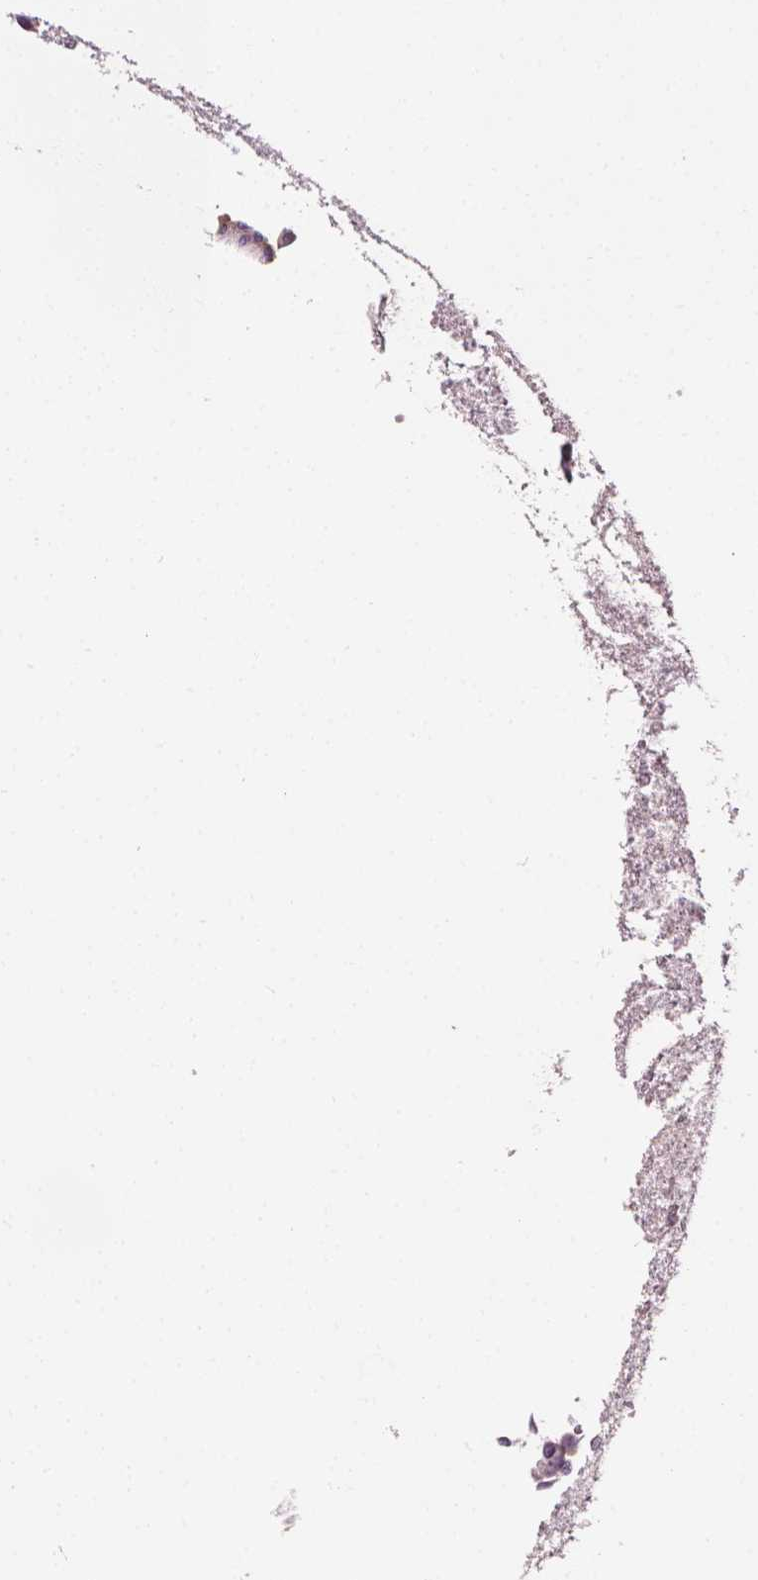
{"staining": {"intensity": "negative", "quantity": "none", "location": "none"}, "tissue": "urothelial cancer", "cell_type": "Tumor cells", "image_type": "cancer", "snomed": [{"axis": "morphology", "description": "Urothelial carcinoma, NOS"}, {"axis": "topography", "description": "Urinary bladder"}], "caption": "Immunohistochemistry (IHC) of urothelial cancer shows no expression in tumor cells. The staining is performed using DAB brown chromogen with nuclei counter-stained in using hematoxylin.", "gene": "NOS1AP", "patient": {"sex": "male", "age": 55}}